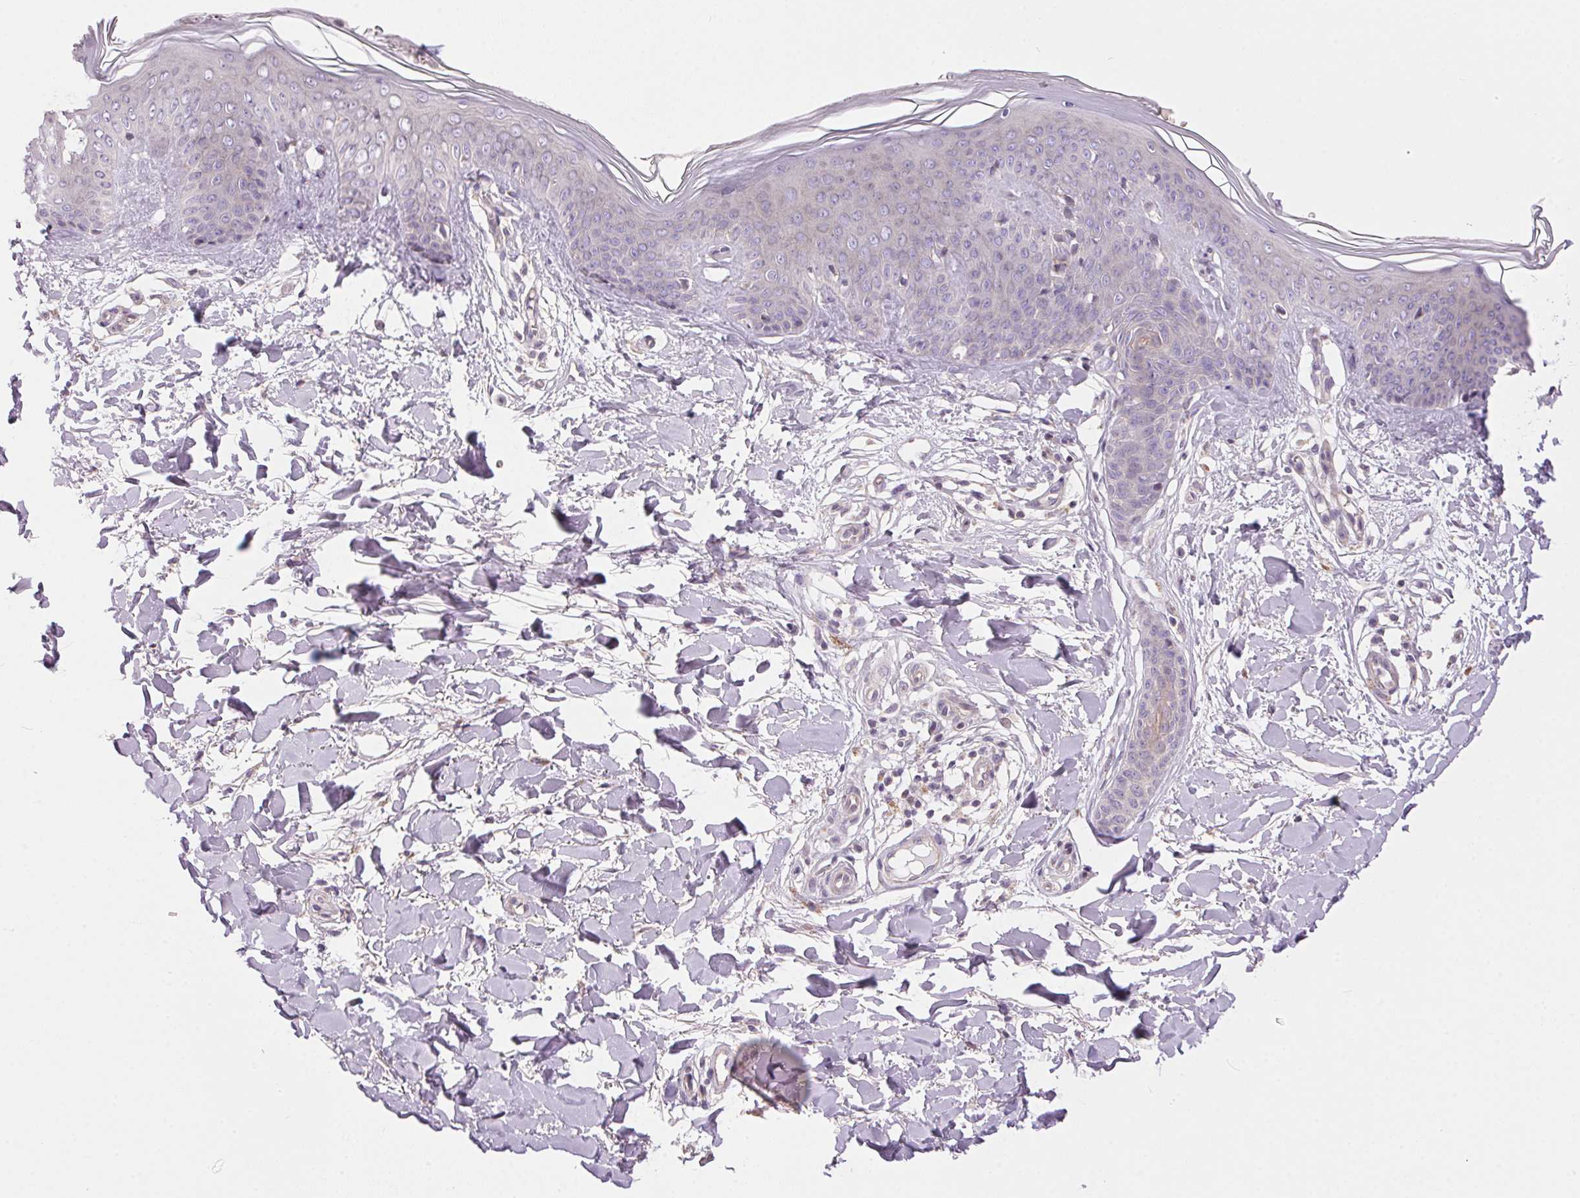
{"staining": {"intensity": "negative", "quantity": "none", "location": "none"}, "tissue": "skin", "cell_type": "Fibroblasts", "image_type": "normal", "snomed": [{"axis": "morphology", "description": "Normal tissue, NOS"}, {"axis": "topography", "description": "Skin"}], "caption": "High magnification brightfield microscopy of unremarkable skin stained with DAB (3,3'-diaminobenzidine) (brown) and counterstained with hematoxylin (blue): fibroblasts show no significant expression.", "gene": "UNC13B", "patient": {"sex": "female", "age": 34}}